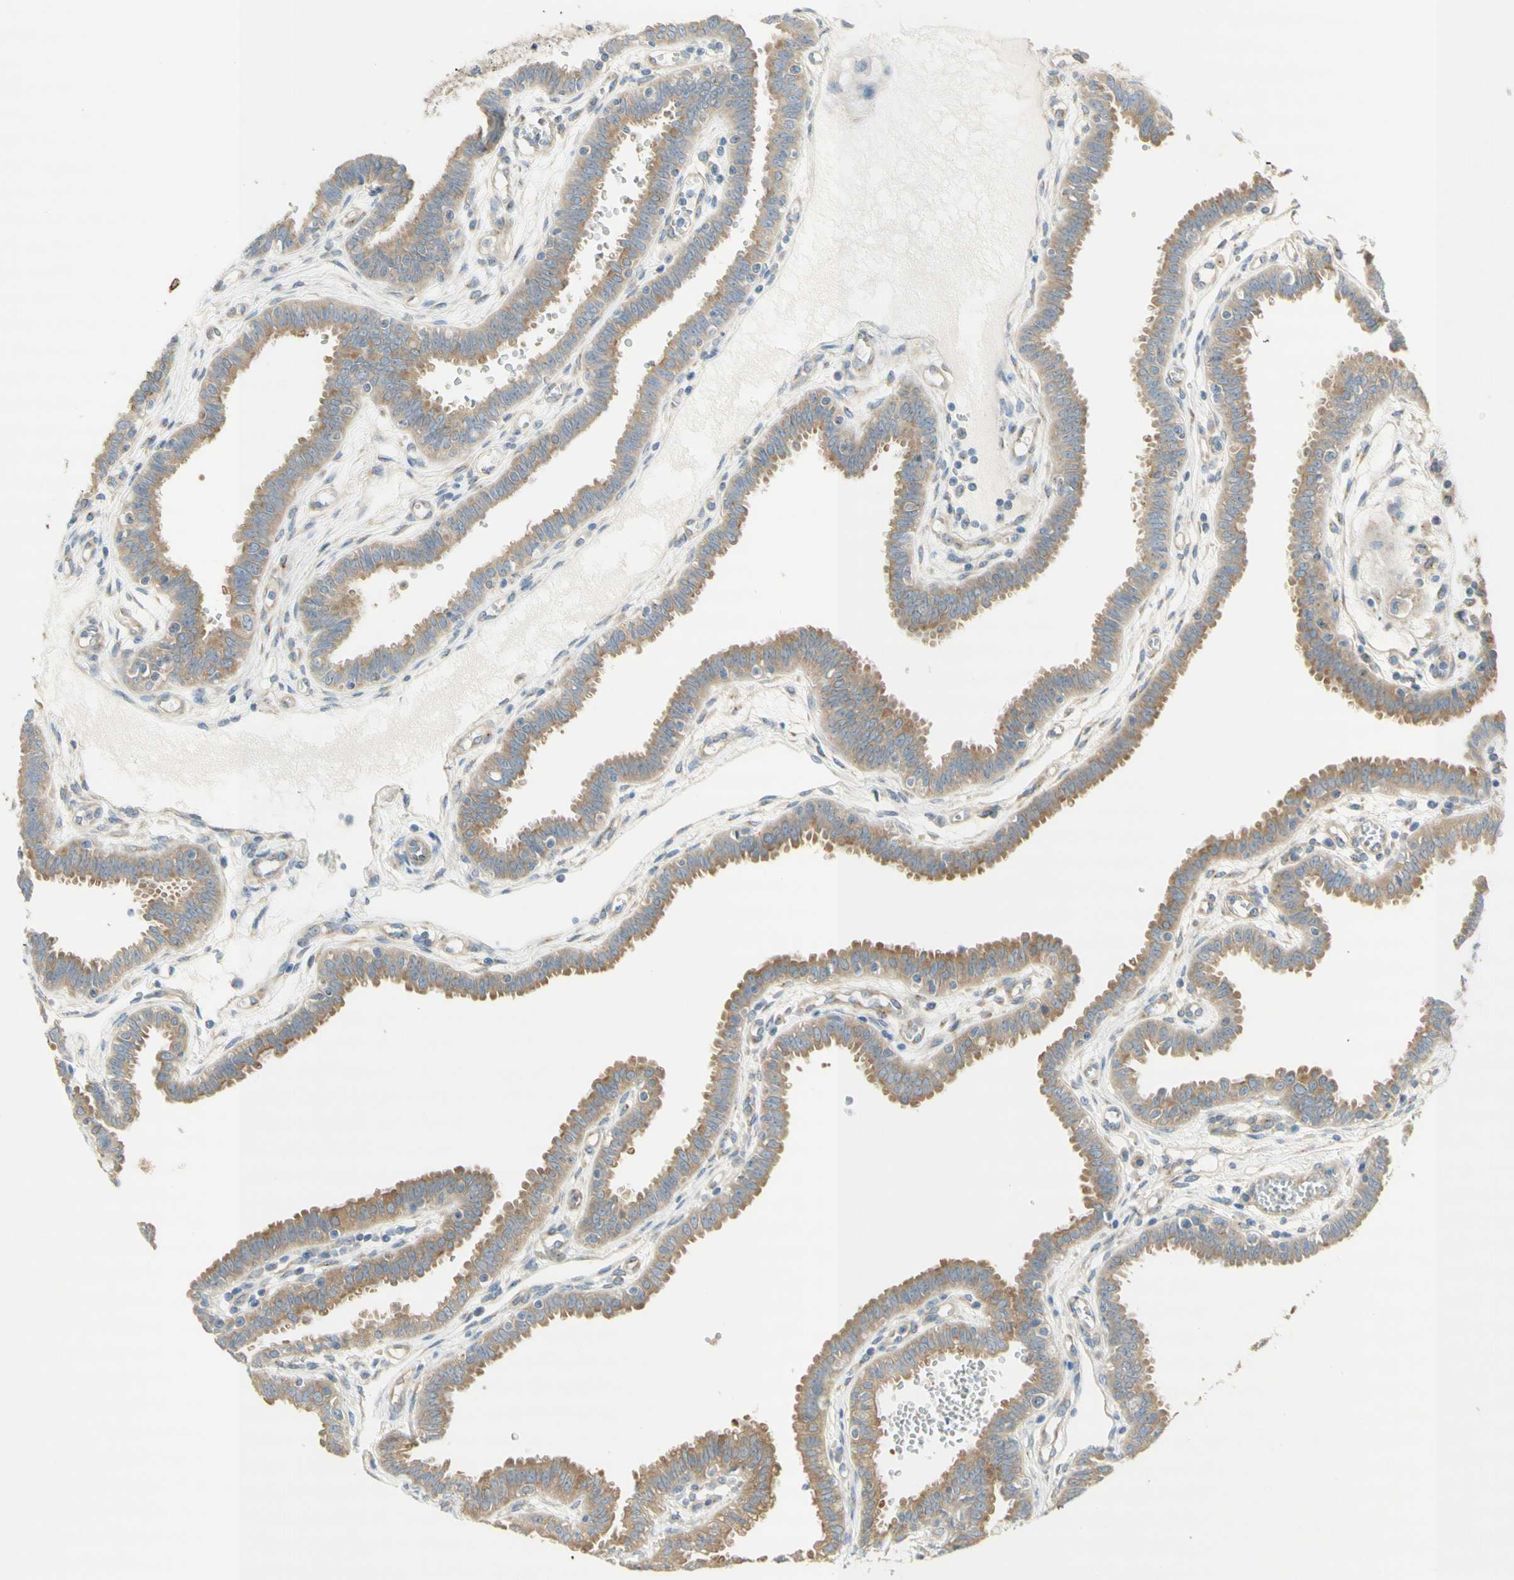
{"staining": {"intensity": "moderate", "quantity": "25%-75%", "location": "cytoplasmic/membranous"}, "tissue": "fallopian tube", "cell_type": "Glandular cells", "image_type": "normal", "snomed": [{"axis": "morphology", "description": "Normal tissue, NOS"}, {"axis": "topography", "description": "Fallopian tube"}], "caption": "A brown stain labels moderate cytoplasmic/membranous staining of a protein in glandular cells of benign human fallopian tube.", "gene": "DYNC1H1", "patient": {"sex": "female", "age": 32}}